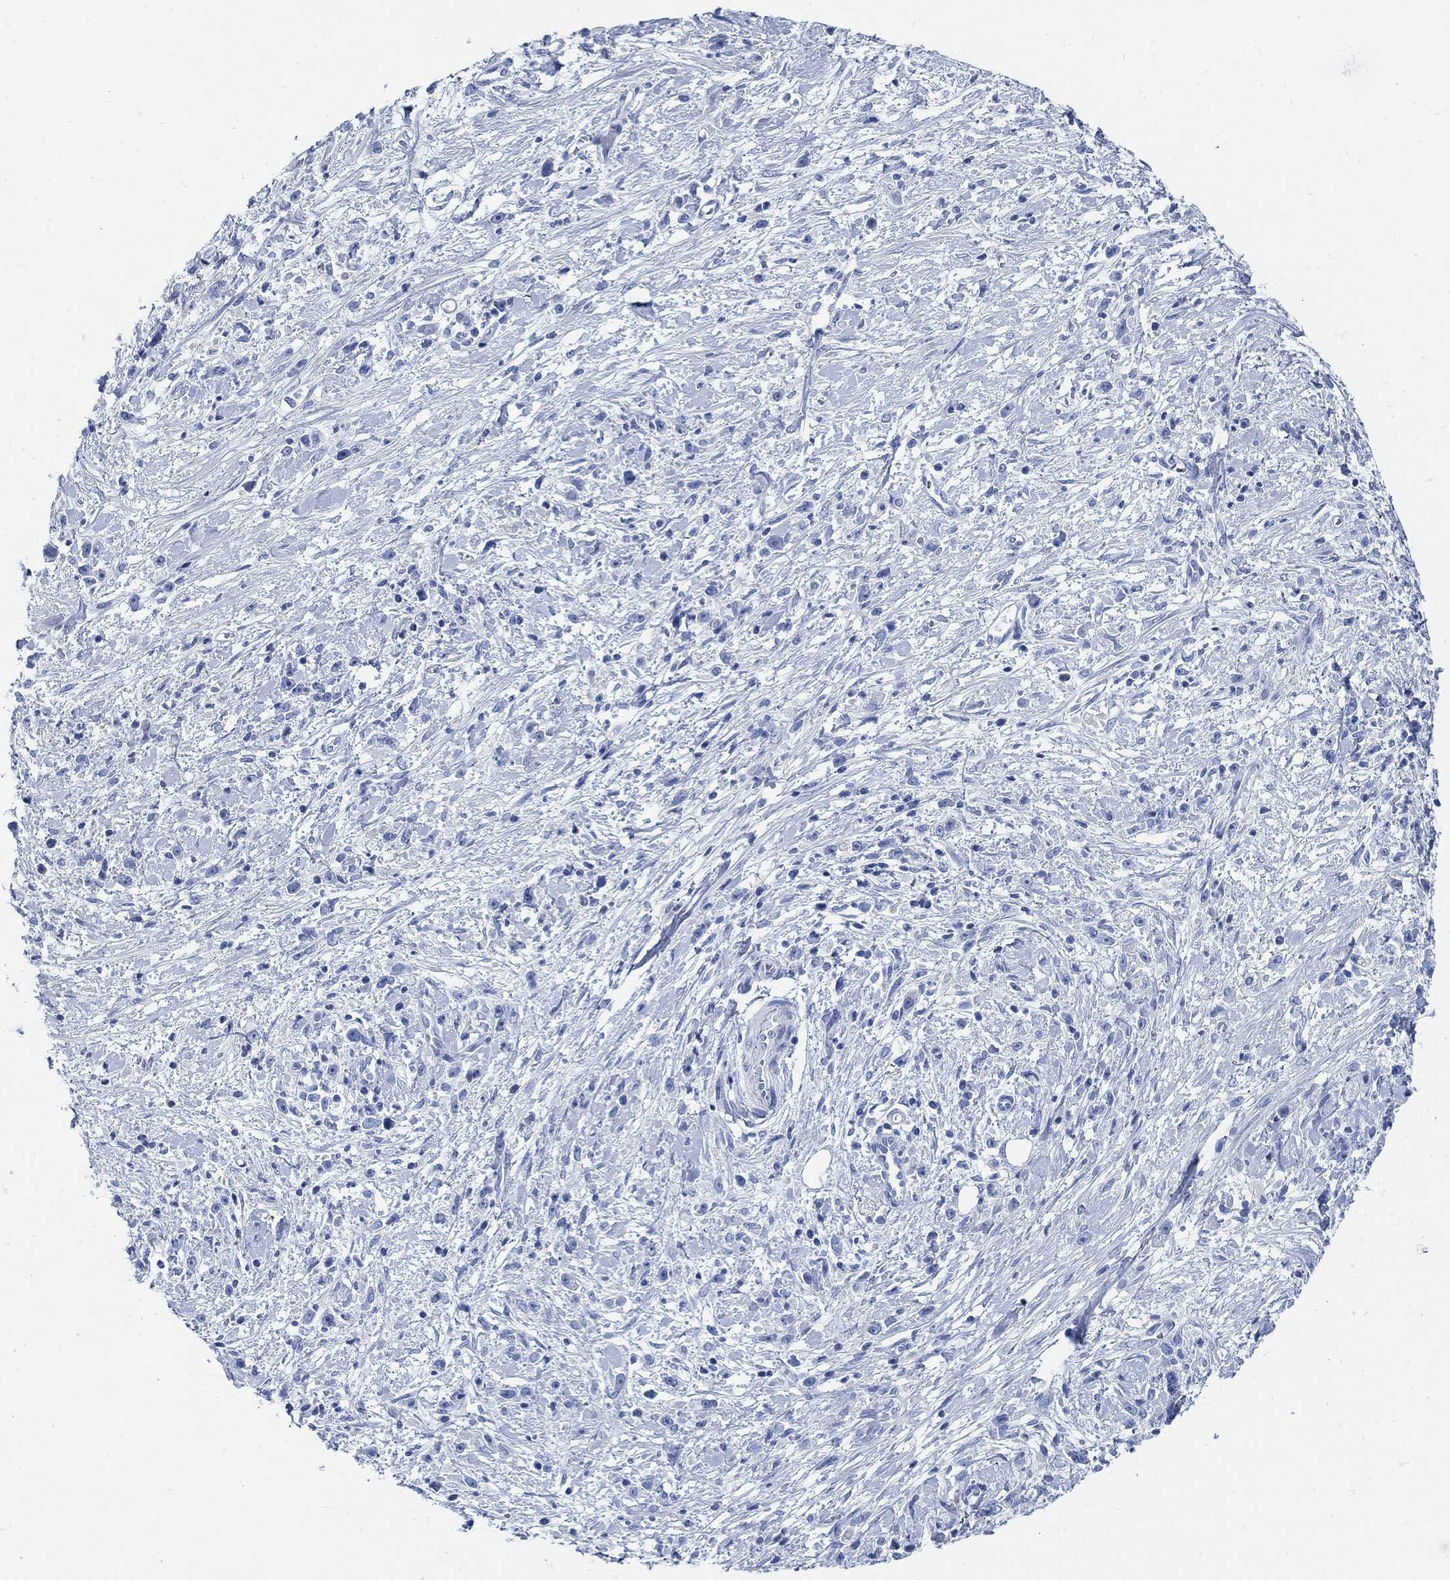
{"staining": {"intensity": "negative", "quantity": "none", "location": "none"}, "tissue": "stomach cancer", "cell_type": "Tumor cells", "image_type": "cancer", "snomed": [{"axis": "morphology", "description": "Adenocarcinoma, NOS"}, {"axis": "topography", "description": "Stomach"}], "caption": "High power microscopy photomicrograph of an immunohistochemistry histopathology image of adenocarcinoma (stomach), revealing no significant staining in tumor cells.", "gene": "SLC45A1", "patient": {"sex": "female", "age": 59}}